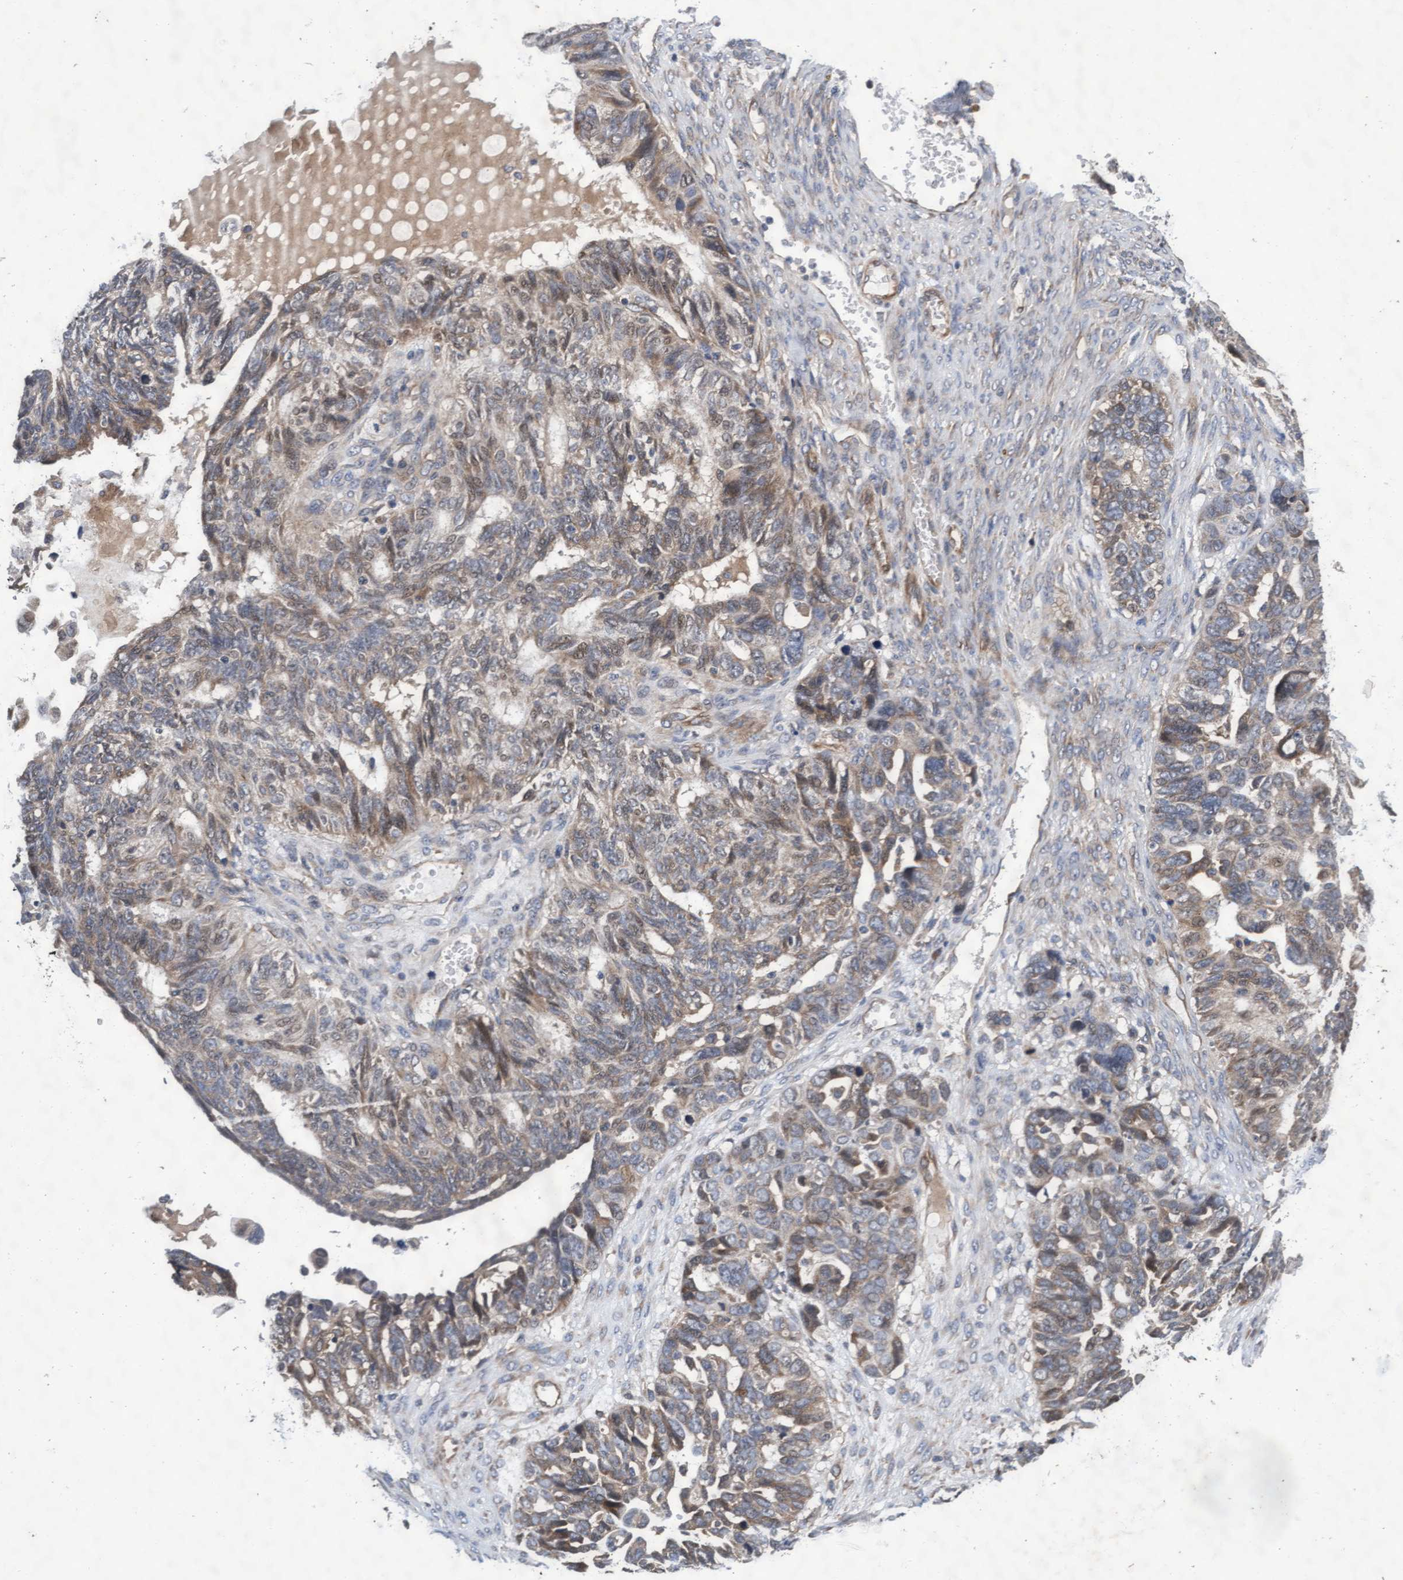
{"staining": {"intensity": "weak", "quantity": "<25%", "location": "cytoplasmic/membranous"}, "tissue": "ovarian cancer", "cell_type": "Tumor cells", "image_type": "cancer", "snomed": [{"axis": "morphology", "description": "Cystadenocarcinoma, serous, NOS"}, {"axis": "topography", "description": "Ovary"}], "caption": "This is a image of immunohistochemistry staining of ovarian serous cystadenocarcinoma, which shows no expression in tumor cells.", "gene": "EFCAB13", "patient": {"sex": "female", "age": 79}}